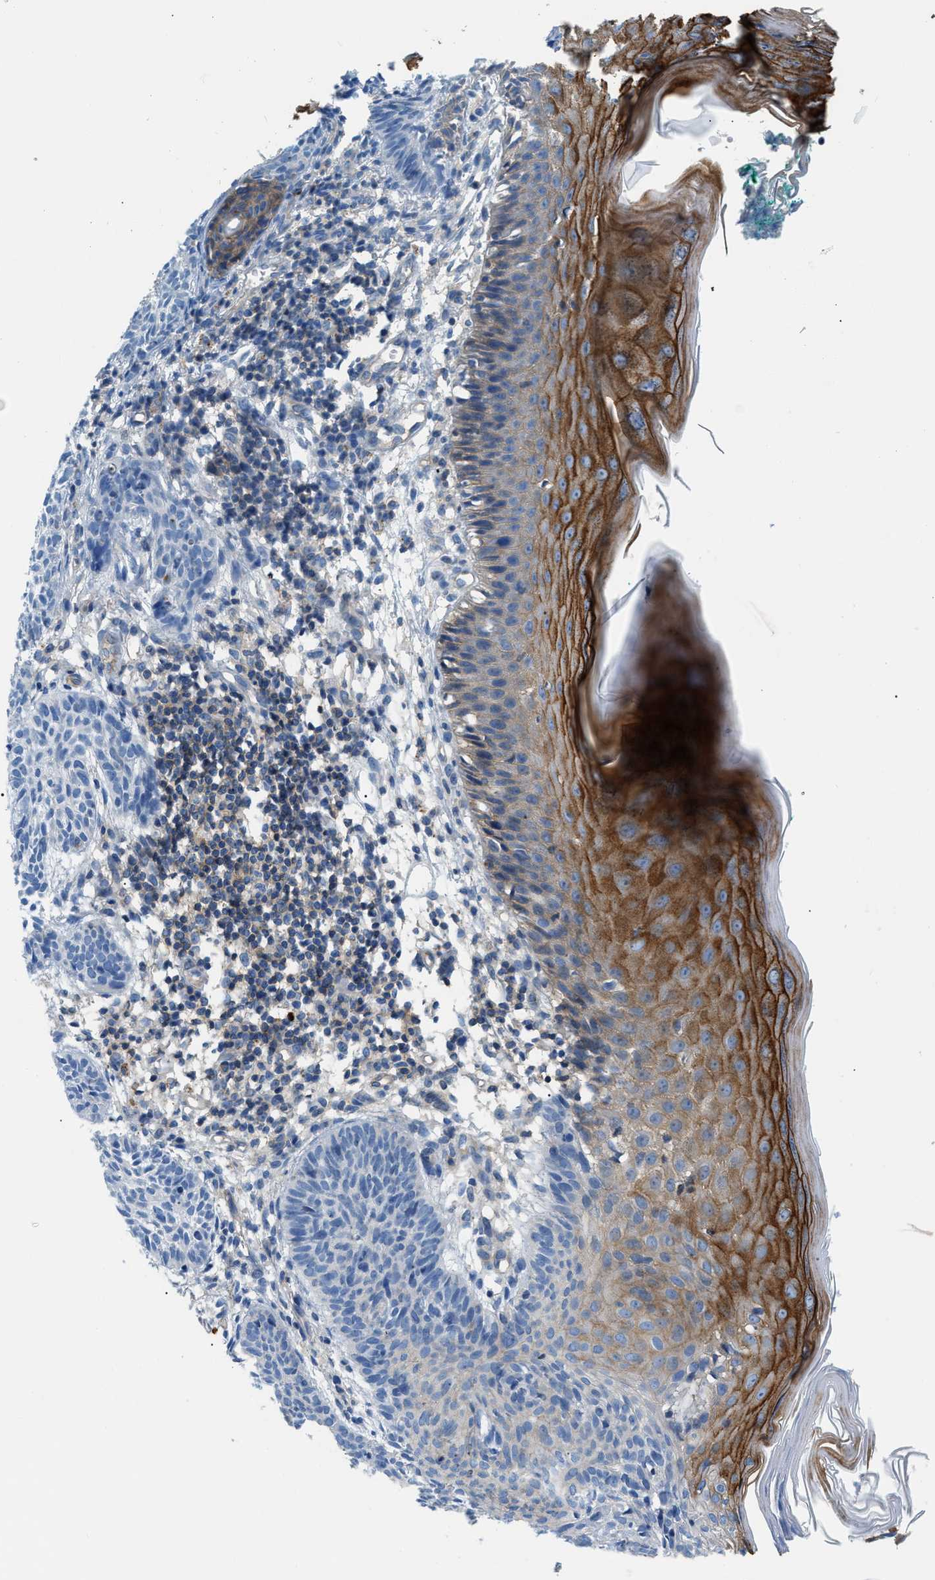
{"staining": {"intensity": "negative", "quantity": "none", "location": "none"}, "tissue": "skin cancer", "cell_type": "Tumor cells", "image_type": "cancer", "snomed": [{"axis": "morphology", "description": "Basal cell carcinoma"}, {"axis": "topography", "description": "Skin"}], "caption": "Protein analysis of skin cancer (basal cell carcinoma) exhibits no significant staining in tumor cells.", "gene": "ORAI1", "patient": {"sex": "male", "age": 60}}